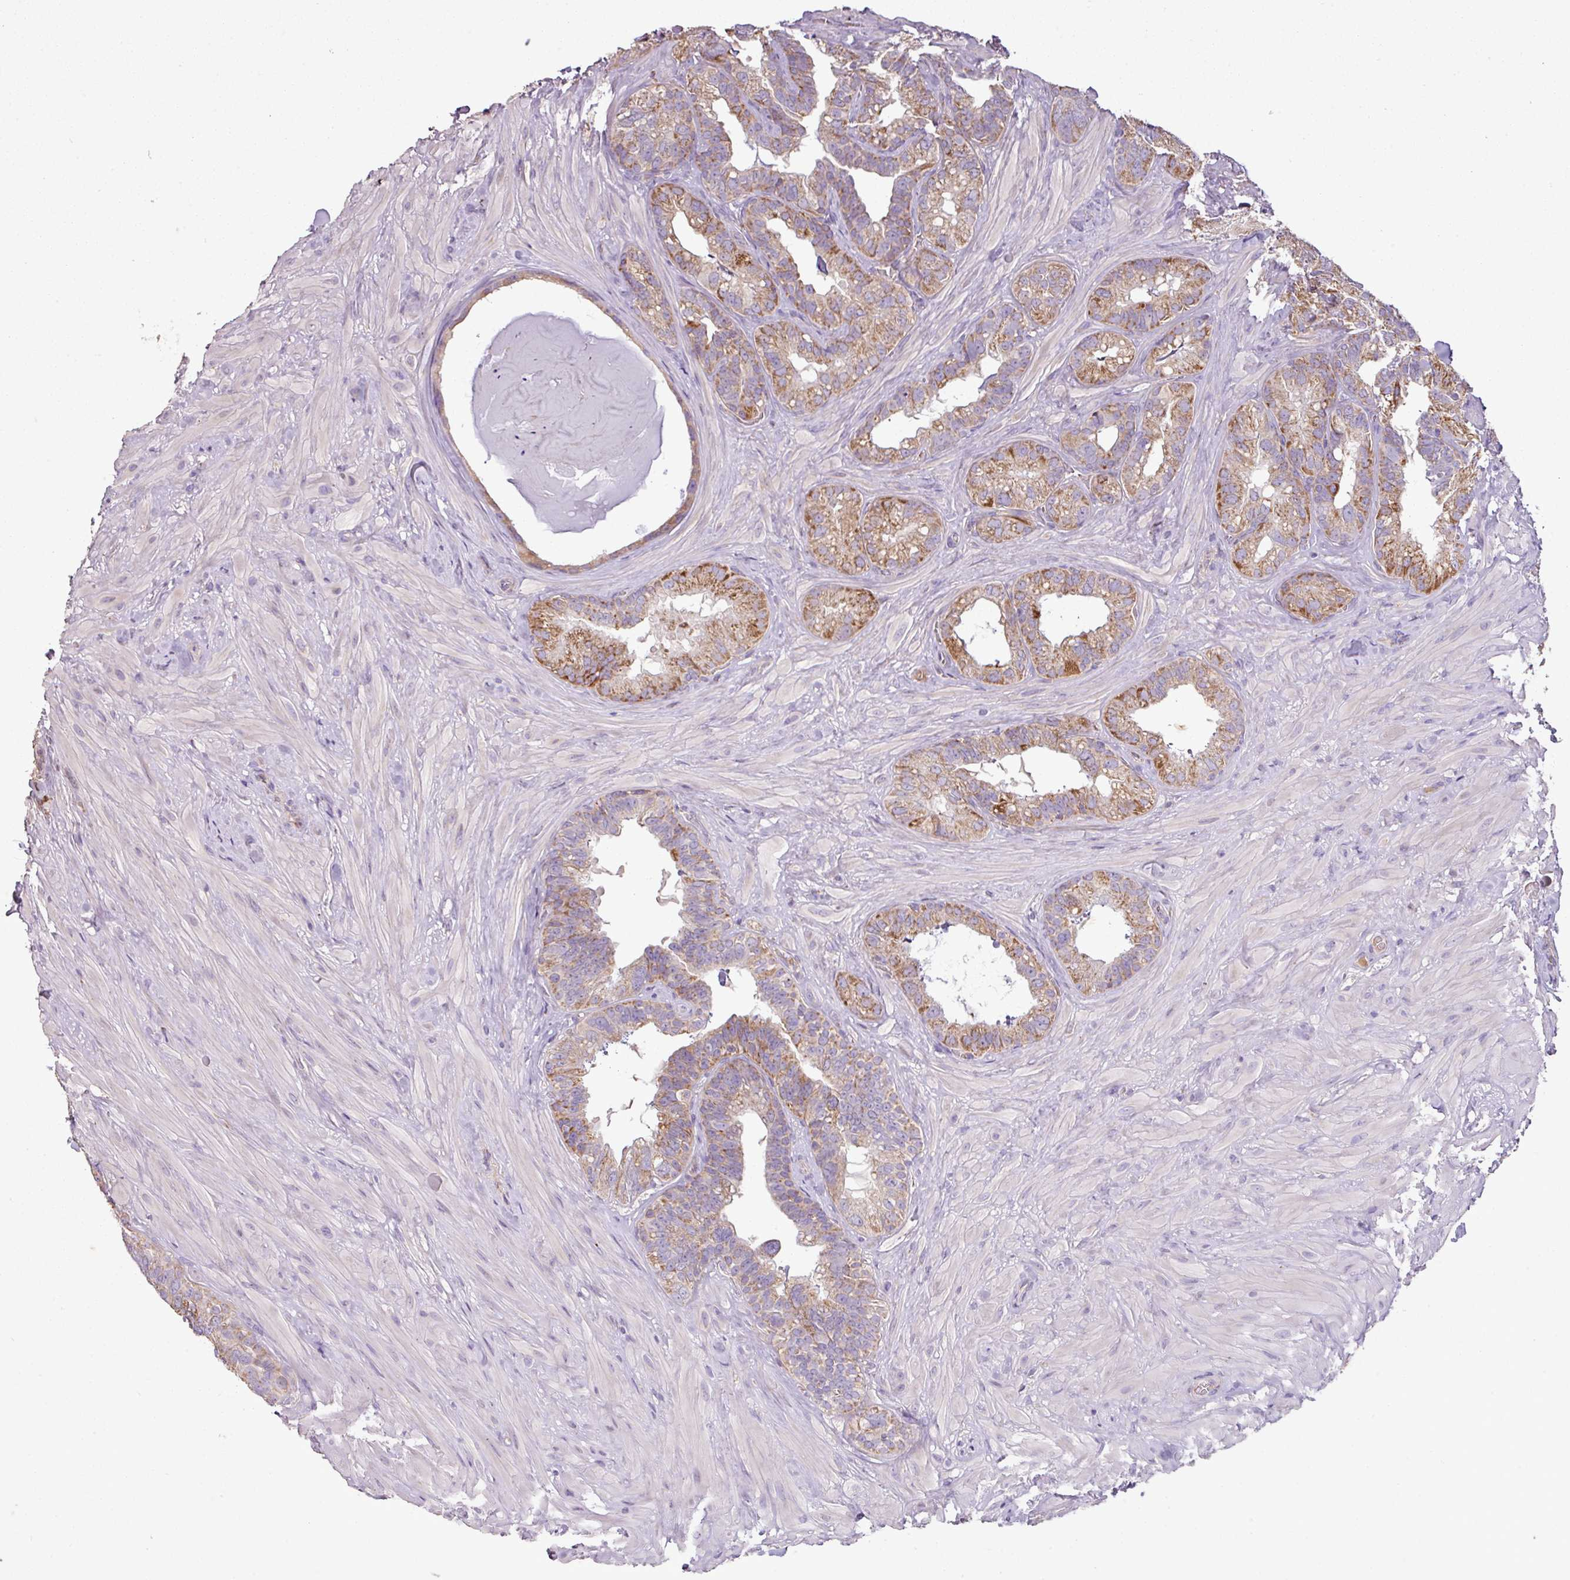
{"staining": {"intensity": "moderate", "quantity": "25%-75%", "location": "cytoplasmic/membranous"}, "tissue": "seminal vesicle", "cell_type": "Glandular cells", "image_type": "normal", "snomed": [{"axis": "morphology", "description": "Normal tissue, NOS"}, {"axis": "topography", "description": "Seminal veicle"}], "caption": "Protein expression analysis of unremarkable seminal vesicle demonstrates moderate cytoplasmic/membranous positivity in about 25%-75% of glandular cells. (Brightfield microscopy of DAB IHC at high magnification).", "gene": "ENSG00000260170", "patient": {"sex": "male", "age": 60}}